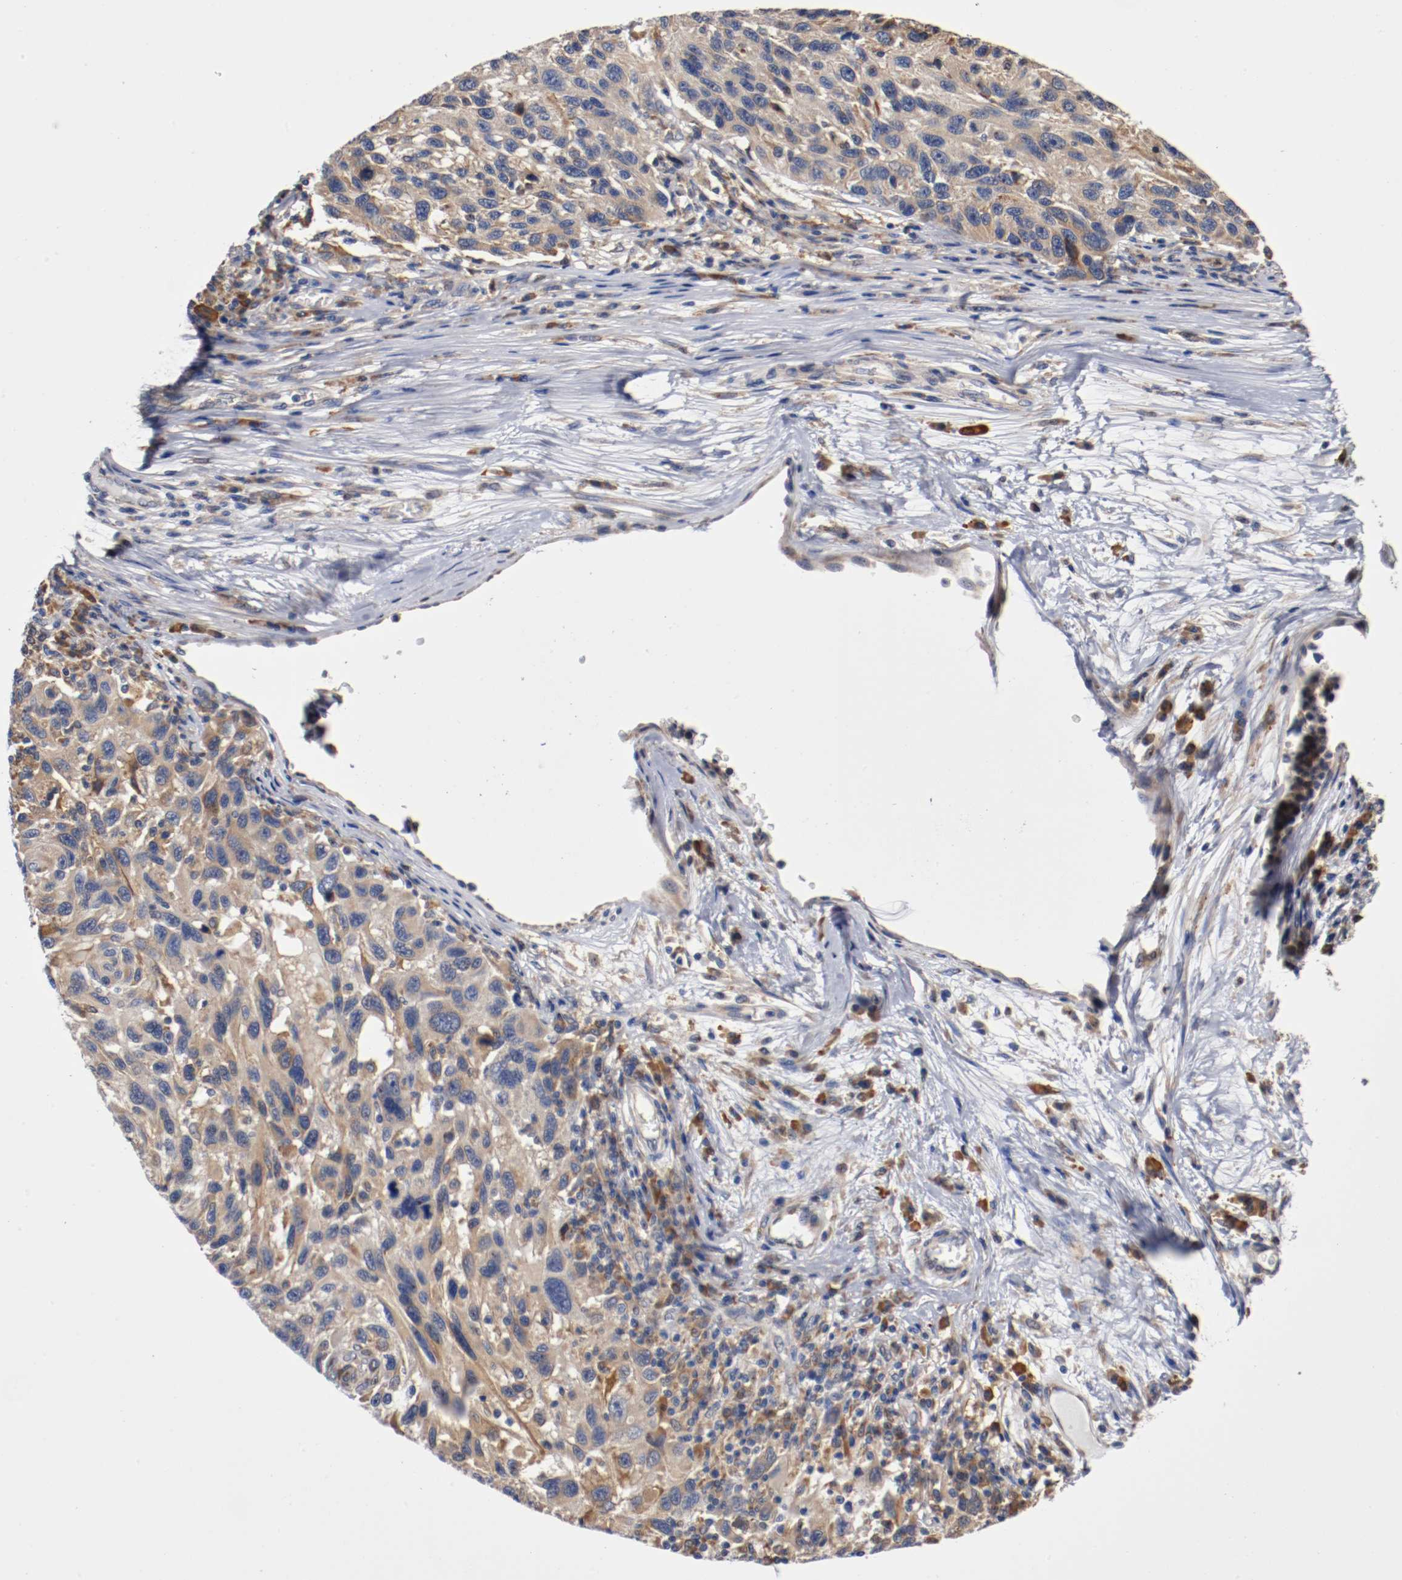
{"staining": {"intensity": "weak", "quantity": ">75%", "location": "cytoplasmic/membranous"}, "tissue": "melanoma", "cell_type": "Tumor cells", "image_type": "cancer", "snomed": [{"axis": "morphology", "description": "Malignant melanoma, NOS"}, {"axis": "topography", "description": "Skin"}], "caption": "A photomicrograph of melanoma stained for a protein shows weak cytoplasmic/membranous brown staining in tumor cells.", "gene": "TNFSF13", "patient": {"sex": "male", "age": 53}}